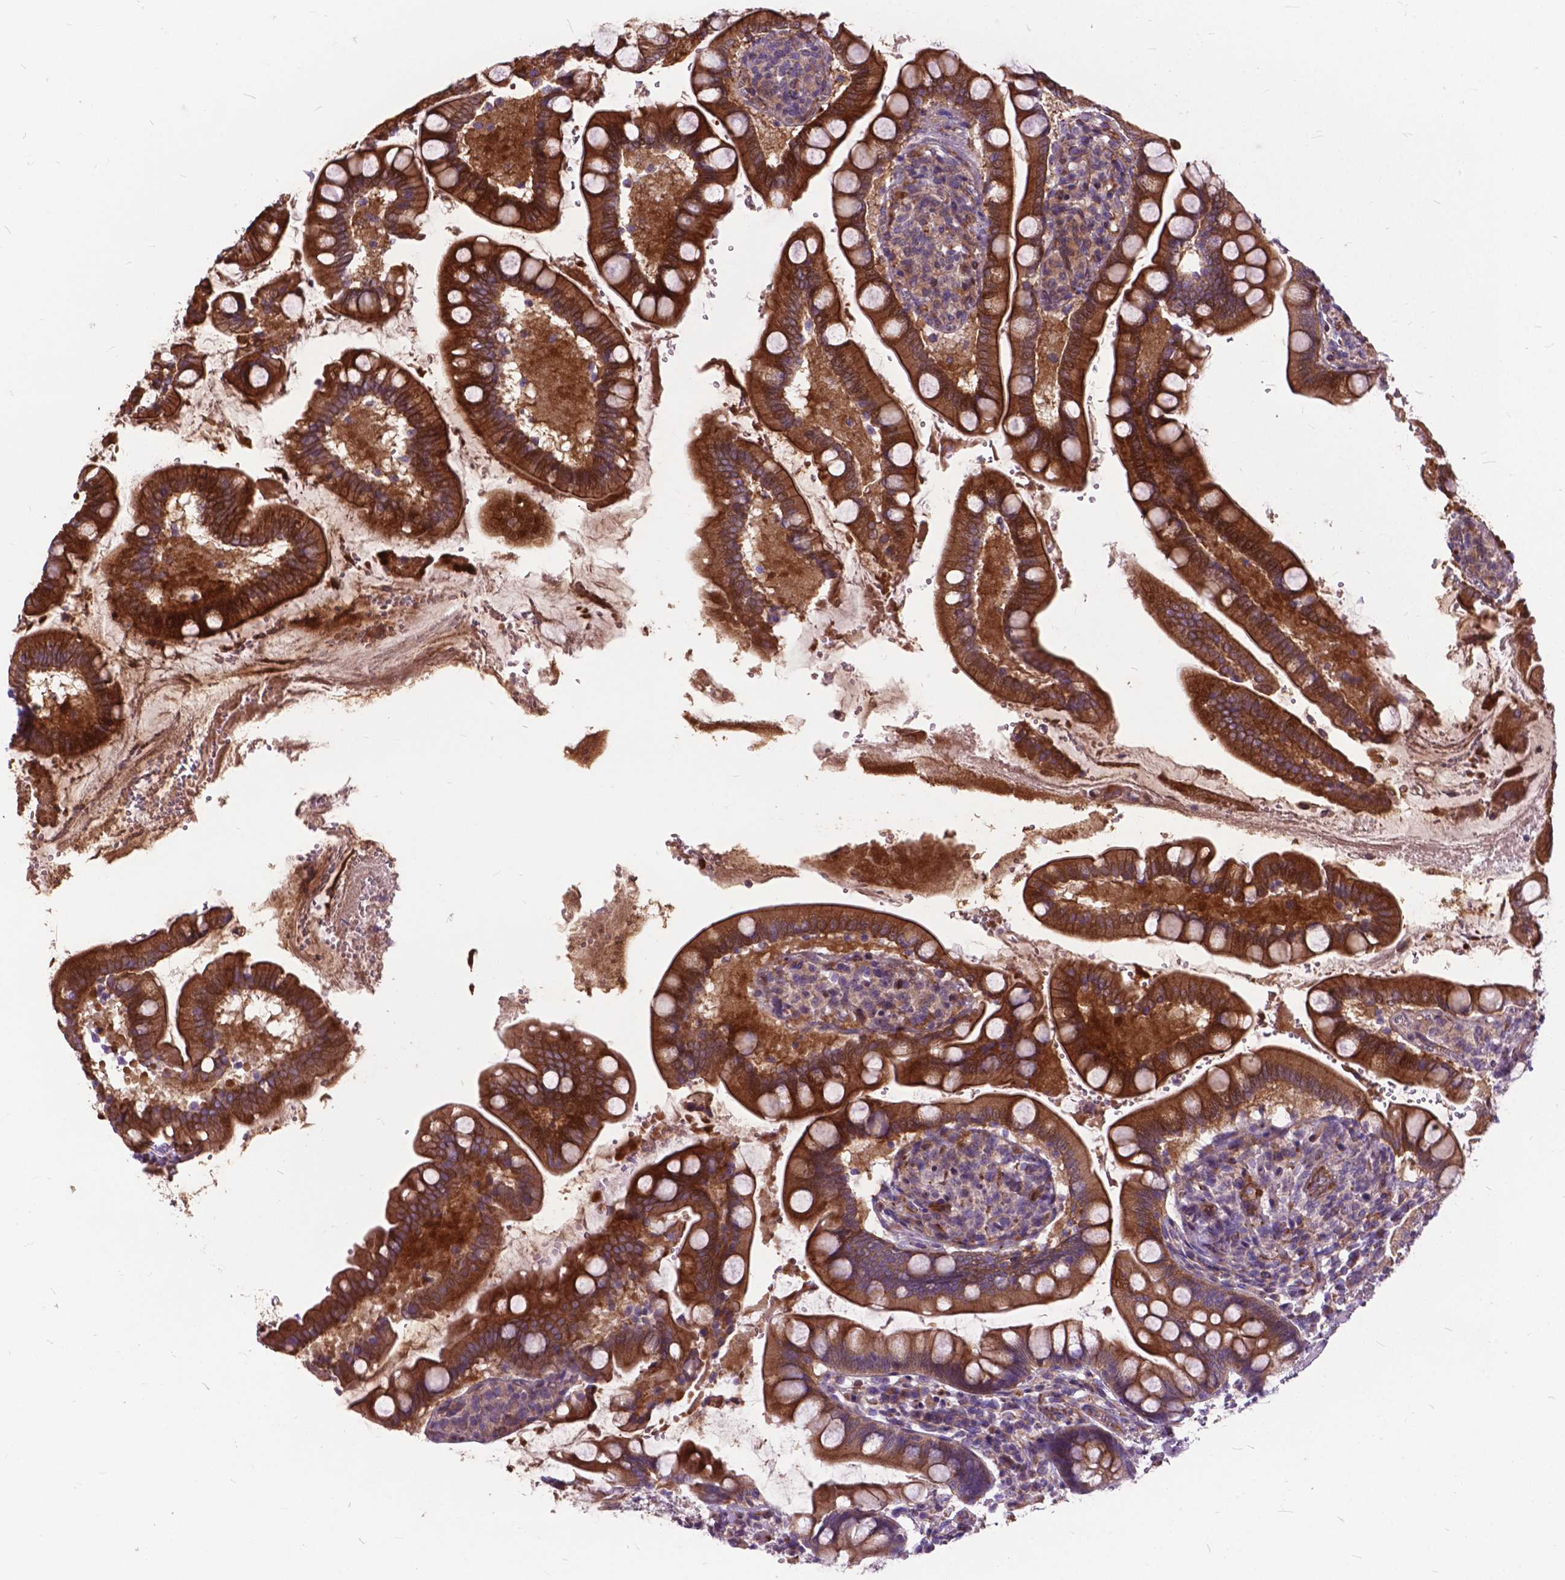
{"staining": {"intensity": "strong", "quantity": "25%-75%", "location": "cytoplasmic/membranous"}, "tissue": "small intestine", "cell_type": "Glandular cells", "image_type": "normal", "snomed": [{"axis": "morphology", "description": "Normal tissue, NOS"}, {"axis": "topography", "description": "Small intestine"}], "caption": "The immunohistochemical stain highlights strong cytoplasmic/membranous staining in glandular cells of unremarkable small intestine. Immunohistochemistry (ihc) stains the protein in brown and the nuclei are stained blue.", "gene": "FLT4", "patient": {"sex": "female", "age": 56}}